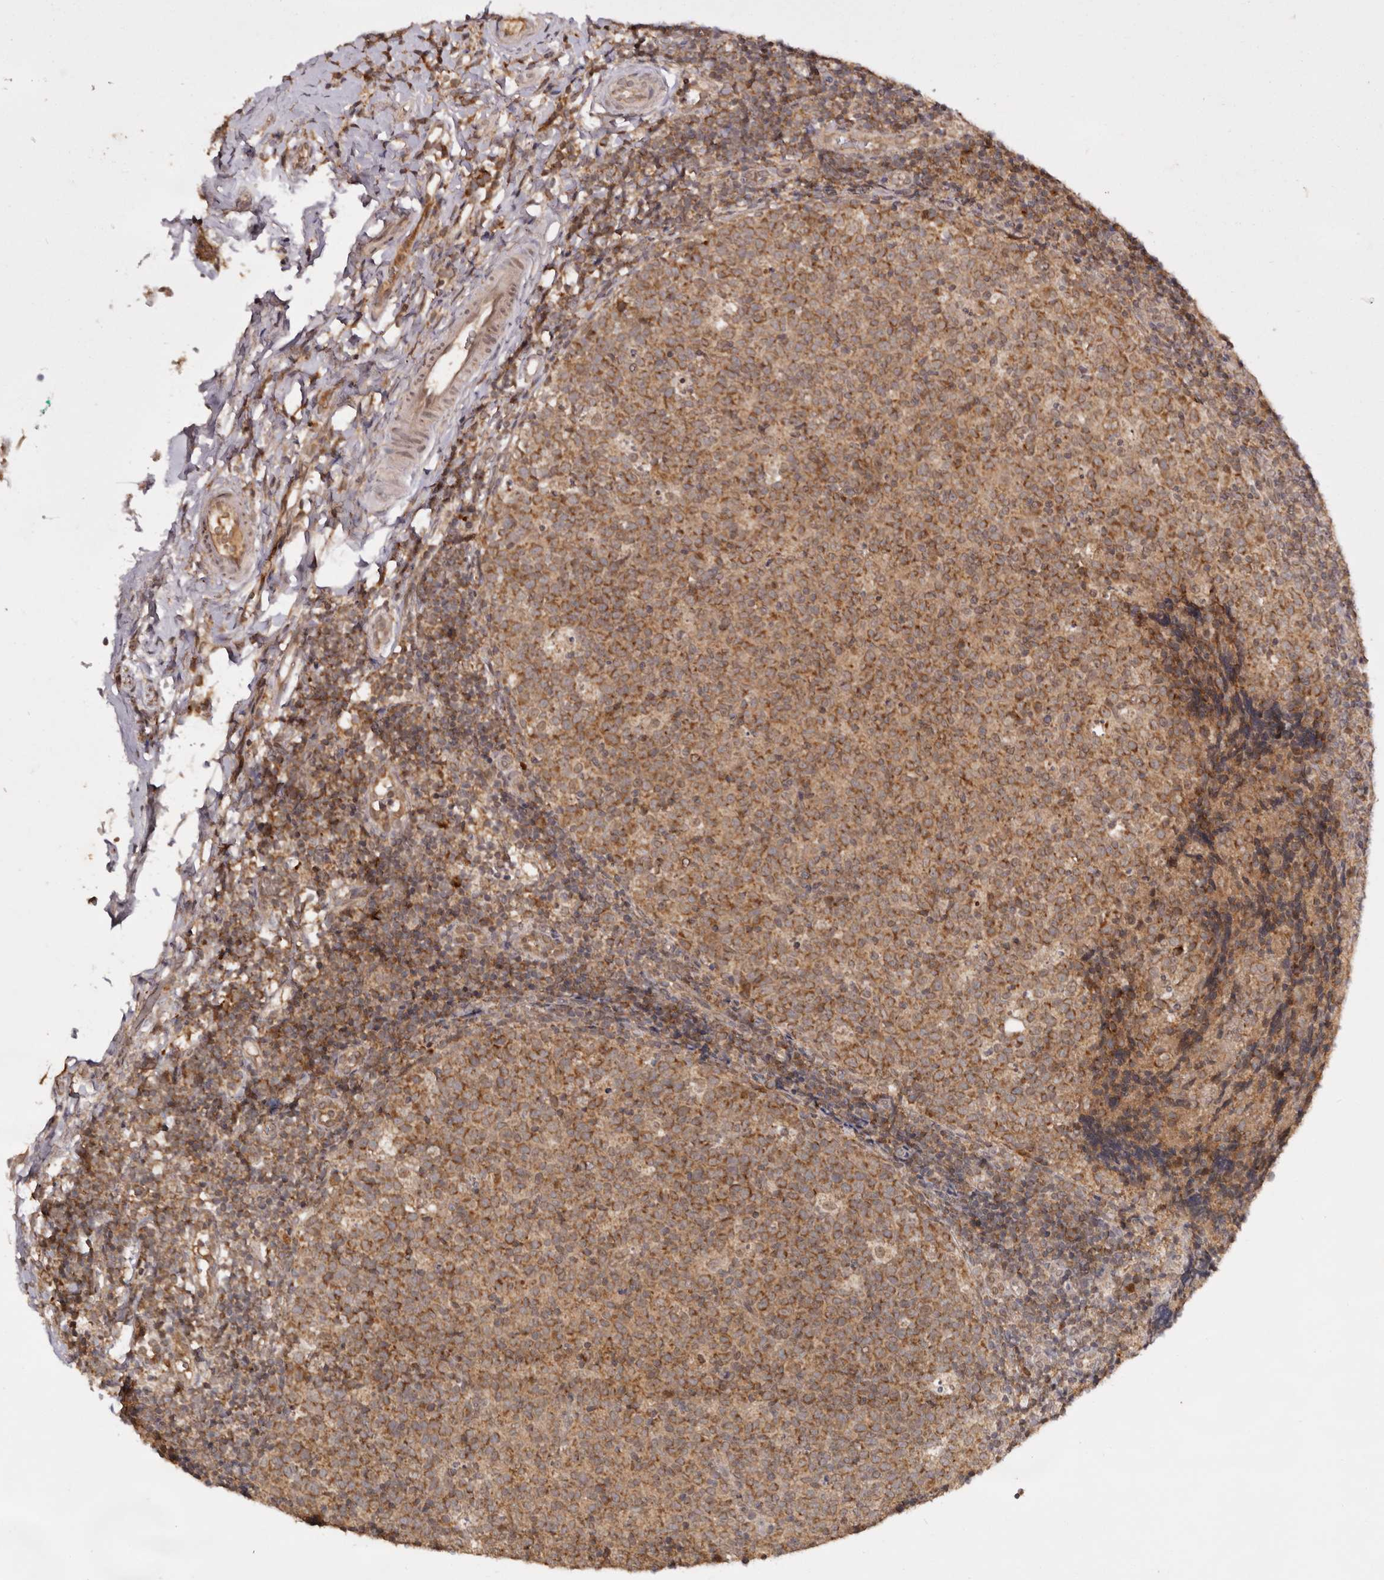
{"staining": {"intensity": "moderate", "quantity": ">75%", "location": "cytoplasmic/membranous"}, "tissue": "tonsil", "cell_type": "Germinal center cells", "image_type": "normal", "snomed": [{"axis": "morphology", "description": "Normal tissue, NOS"}, {"axis": "topography", "description": "Tonsil"}], "caption": "Germinal center cells display medium levels of moderate cytoplasmic/membranous staining in about >75% of cells in normal human tonsil. Nuclei are stained in blue.", "gene": "TARS2", "patient": {"sex": "female", "age": 19}}